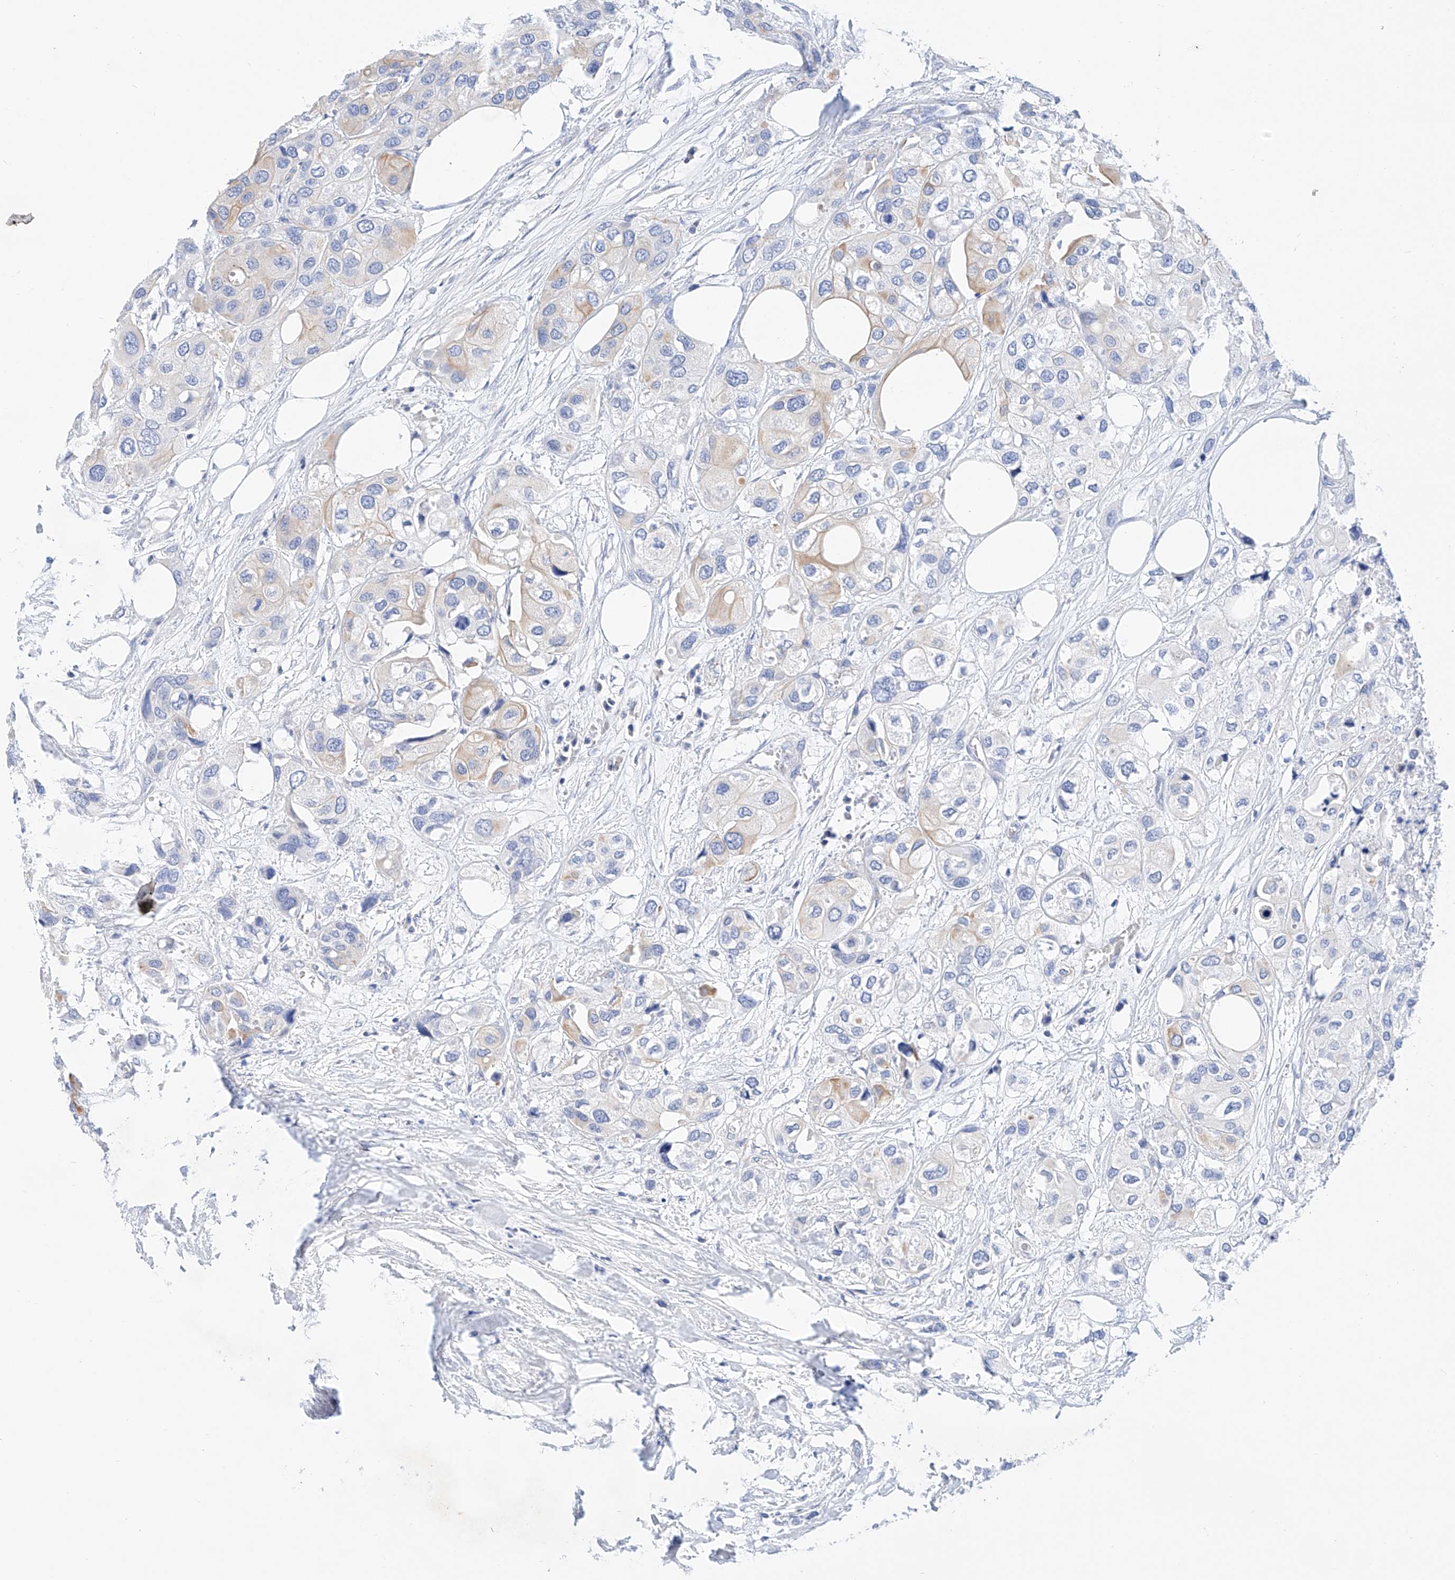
{"staining": {"intensity": "weak", "quantity": "<25%", "location": "cytoplasmic/membranous"}, "tissue": "urothelial cancer", "cell_type": "Tumor cells", "image_type": "cancer", "snomed": [{"axis": "morphology", "description": "Urothelial carcinoma, High grade"}, {"axis": "topography", "description": "Urinary bladder"}], "caption": "Immunohistochemistry (IHC) histopathology image of neoplastic tissue: urothelial cancer stained with DAB (3,3'-diaminobenzidine) exhibits no significant protein expression in tumor cells.", "gene": "SBSPON", "patient": {"sex": "male", "age": 64}}